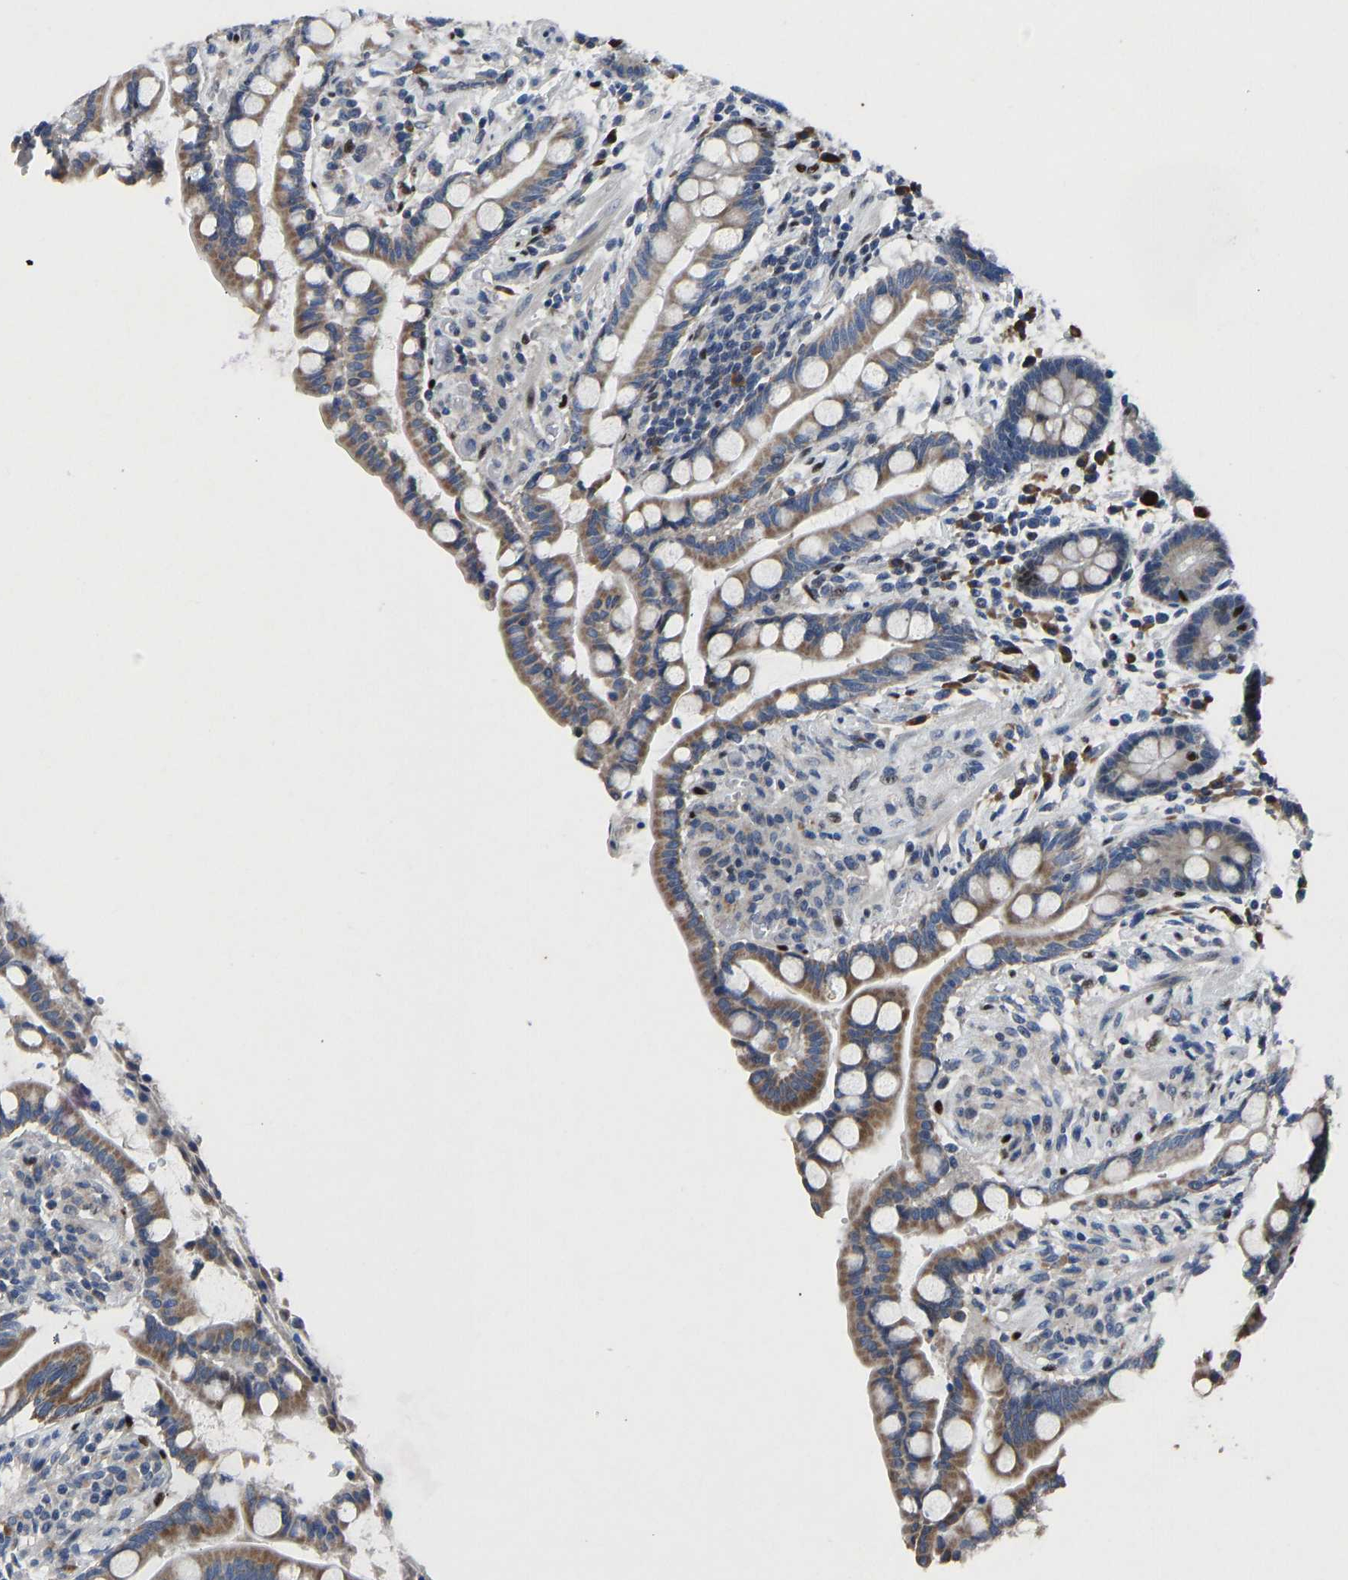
{"staining": {"intensity": "moderate", "quantity": "25%-75%", "location": "cytoplasmic/membranous,nuclear"}, "tissue": "colon", "cell_type": "Glandular cells", "image_type": "normal", "snomed": [{"axis": "morphology", "description": "Normal tissue, NOS"}, {"axis": "topography", "description": "Colon"}], "caption": "A brown stain highlights moderate cytoplasmic/membranous,nuclear positivity of a protein in glandular cells of benign colon. The staining was performed using DAB, with brown indicating positive protein expression. Nuclei are stained blue with hematoxylin.", "gene": "EGR1", "patient": {"sex": "male", "age": 73}}